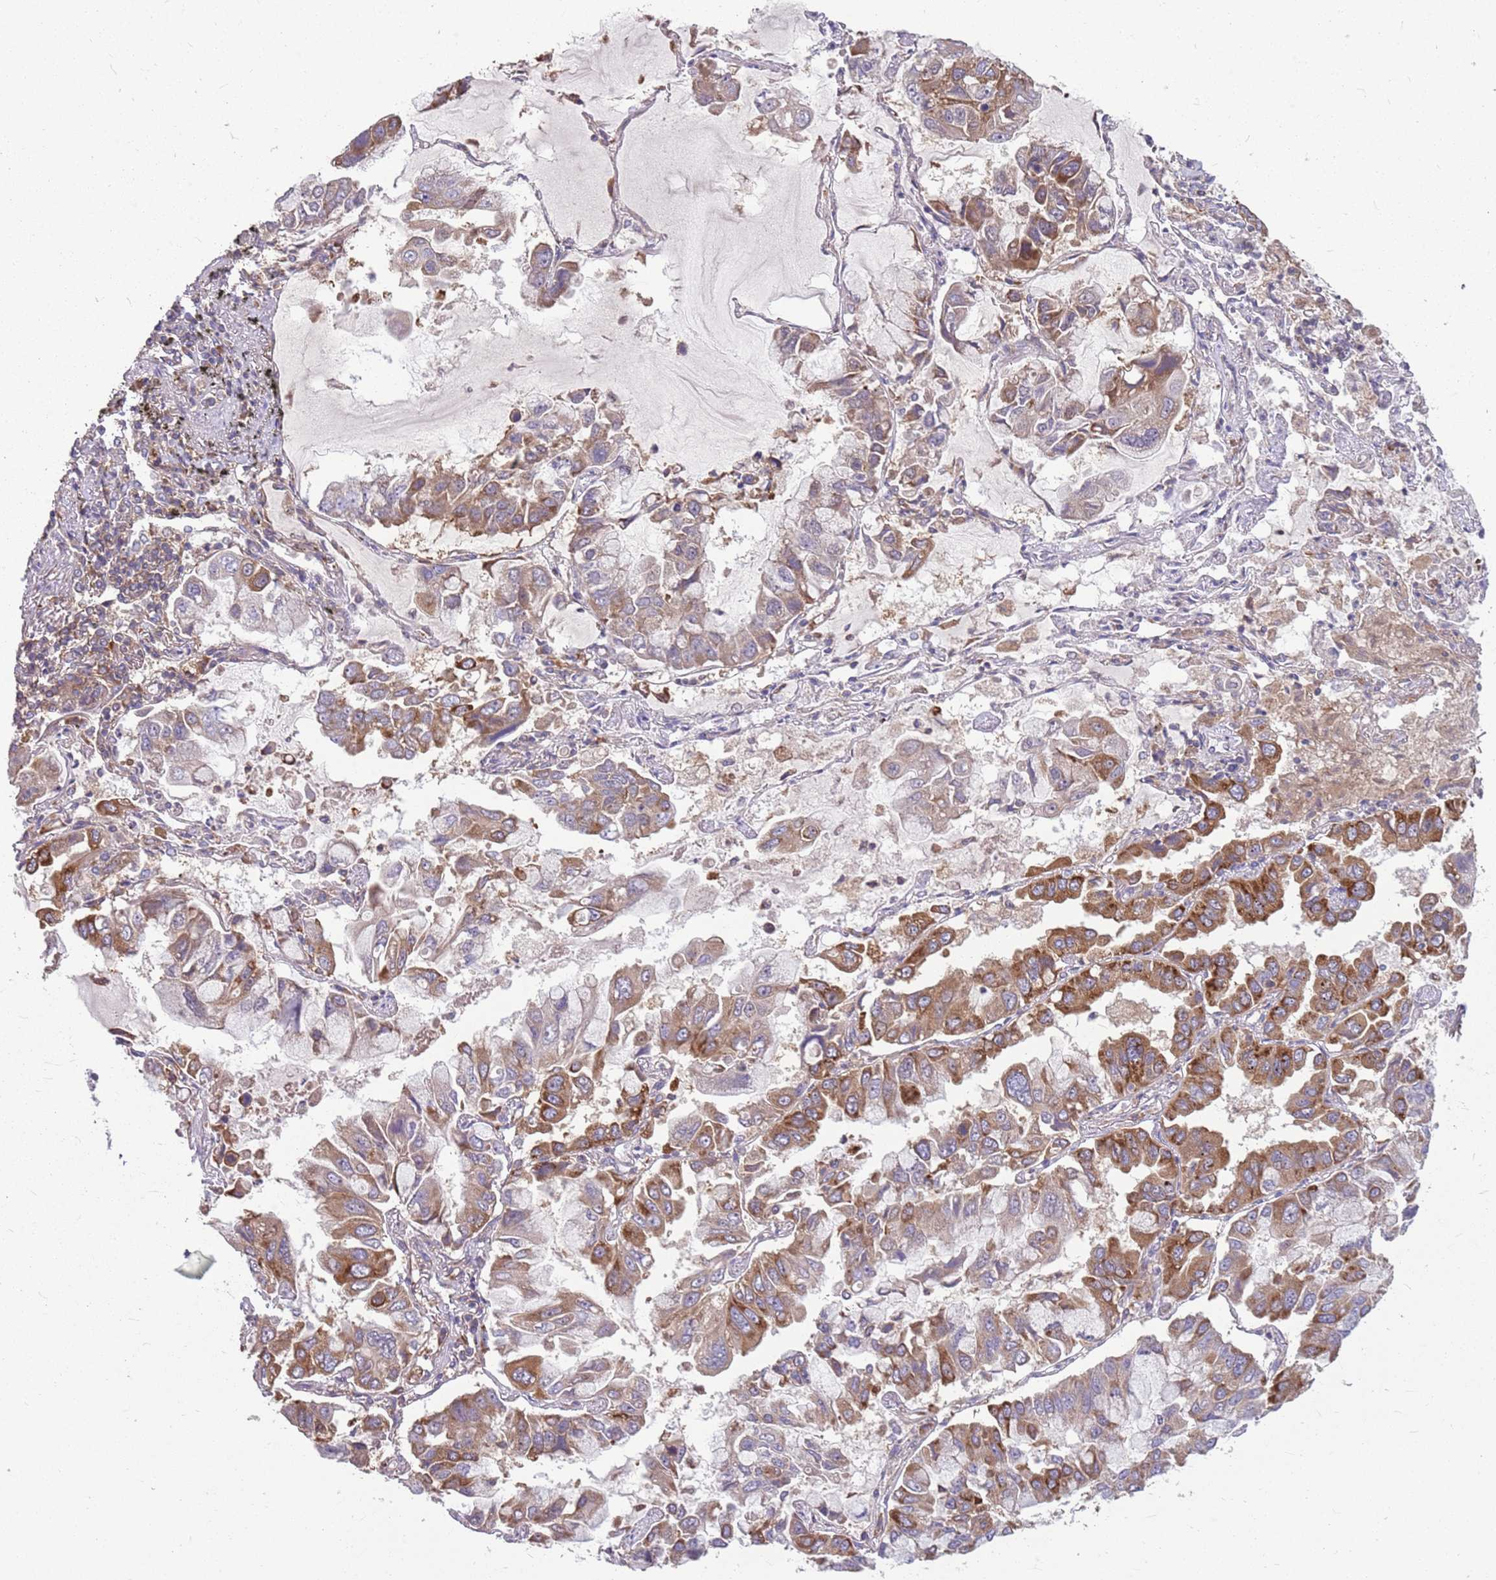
{"staining": {"intensity": "moderate", "quantity": ">75%", "location": "cytoplasmic/membranous"}, "tissue": "lung cancer", "cell_type": "Tumor cells", "image_type": "cancer", "snomed": [{"axis": "morphology", "description": "Adenocarcinoma, NOS"}, {"axis": "topography", "description": "Lung"}], "caption": "Lung adenocarcinoma stained for a protein shows moderate cytoplasmic/membranous positivity in tumor cells.", "gene": "PPP1R27", "patient": {"sex": "male", "age": 64}}